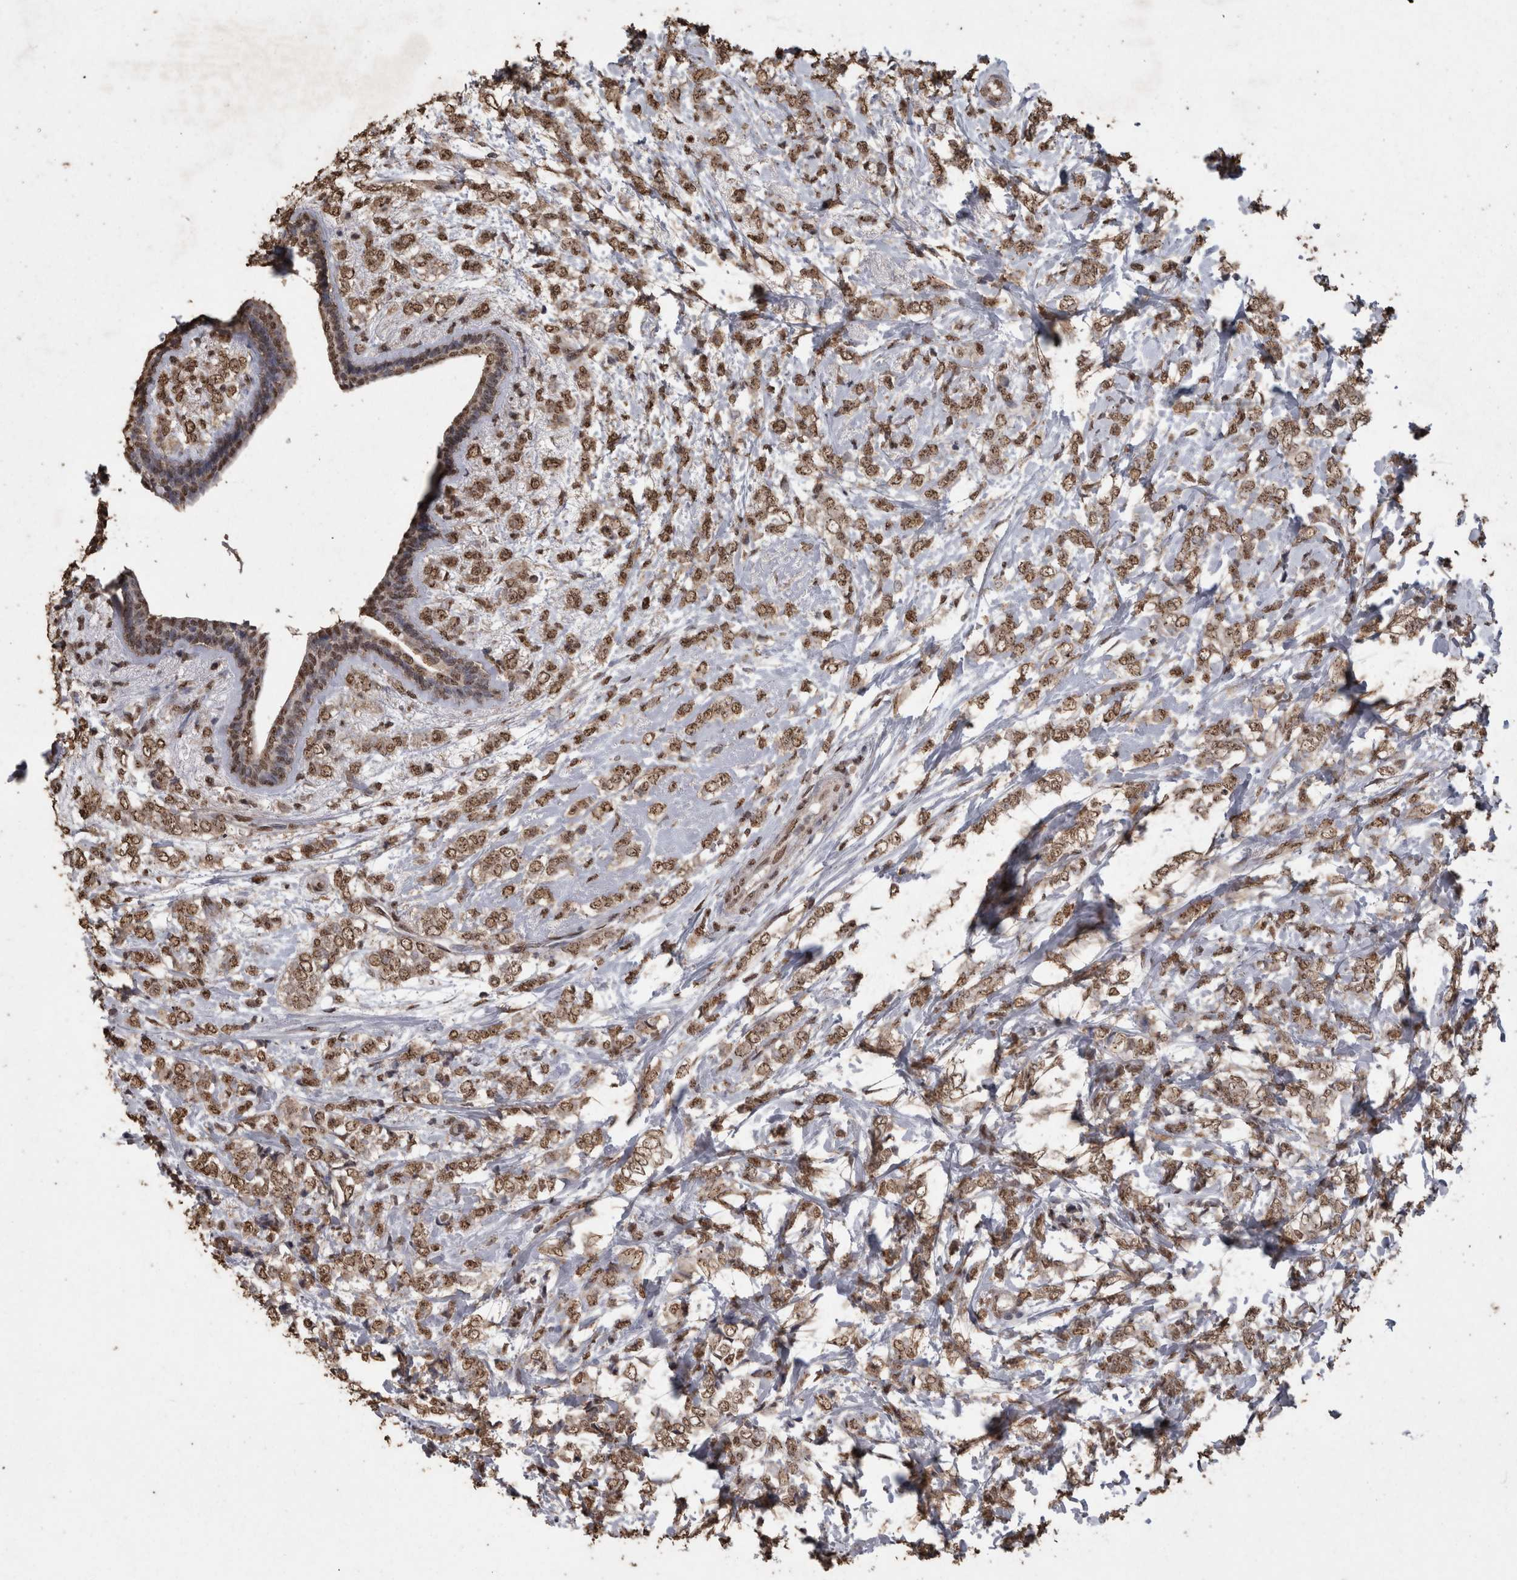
{"staining": {"intensity": "moderate", "quantity": ">75%", "location": "nuclear"}, "tissue": "breast cancer", "cell_type": "Tumor cells", "image_type": "cancer", "snomed": [{"axis": "morphology", "description": "Normal tissue, NOS"}, {"axis": "morphology", "description": "Lobular carcinoma"}, {"axis": "topography", "description": "Breast"}], "caption": "The image demonstrates immunohistochemical staining of breast cancer. There is moderate nuclear positivity is identified in approximately >75% of tumor cells.", "gene": "SMAD7", "patient": {"sex": "female", "age": 47}}